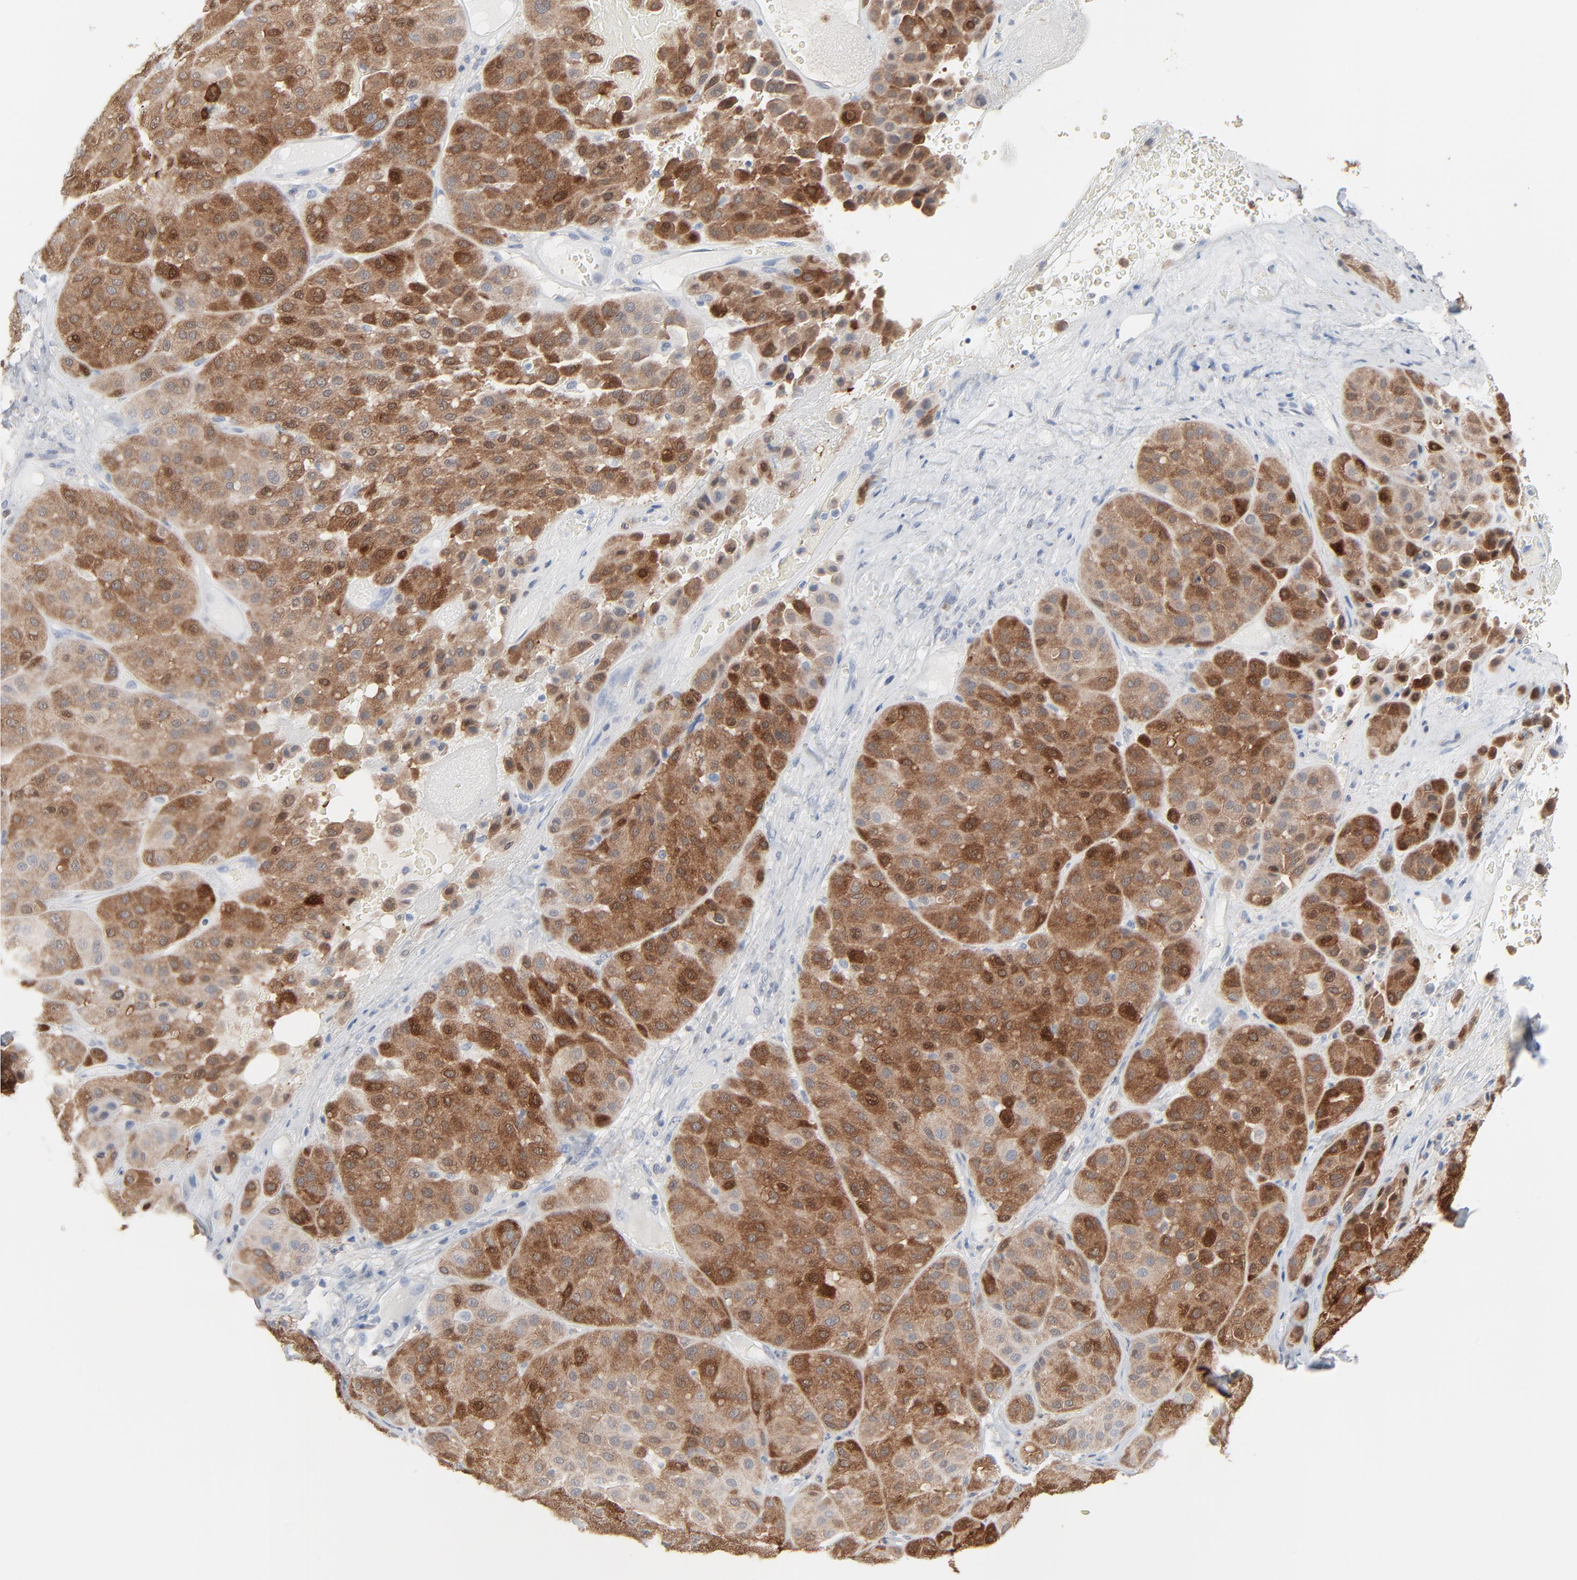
{"staining": {"intensity": "moderate", "quantity": ">75%", "location": "cytoplasmic/membranous"}, "tissue": "melanoma", "cell_type": "Tumor cells", "image_type": "cancer", "snomed": [{"axis": "morphology", "description": "Normal tissue, NOS"}, {"axis": "morphology", "description": "Malignant melanoma, Metastatic site"}, {"axis": "topography", "description": "Skin"}], "caption": "Melanoma stained with DAB (3,3'-diaminobenzidine) immunohistochemistry exhibits medium levels of moderate cytoplasmic/membranous positivity in about >75% of tumor cells.", "gene": "PHGDH", "patient": {"sex": "male", "age": 41}}